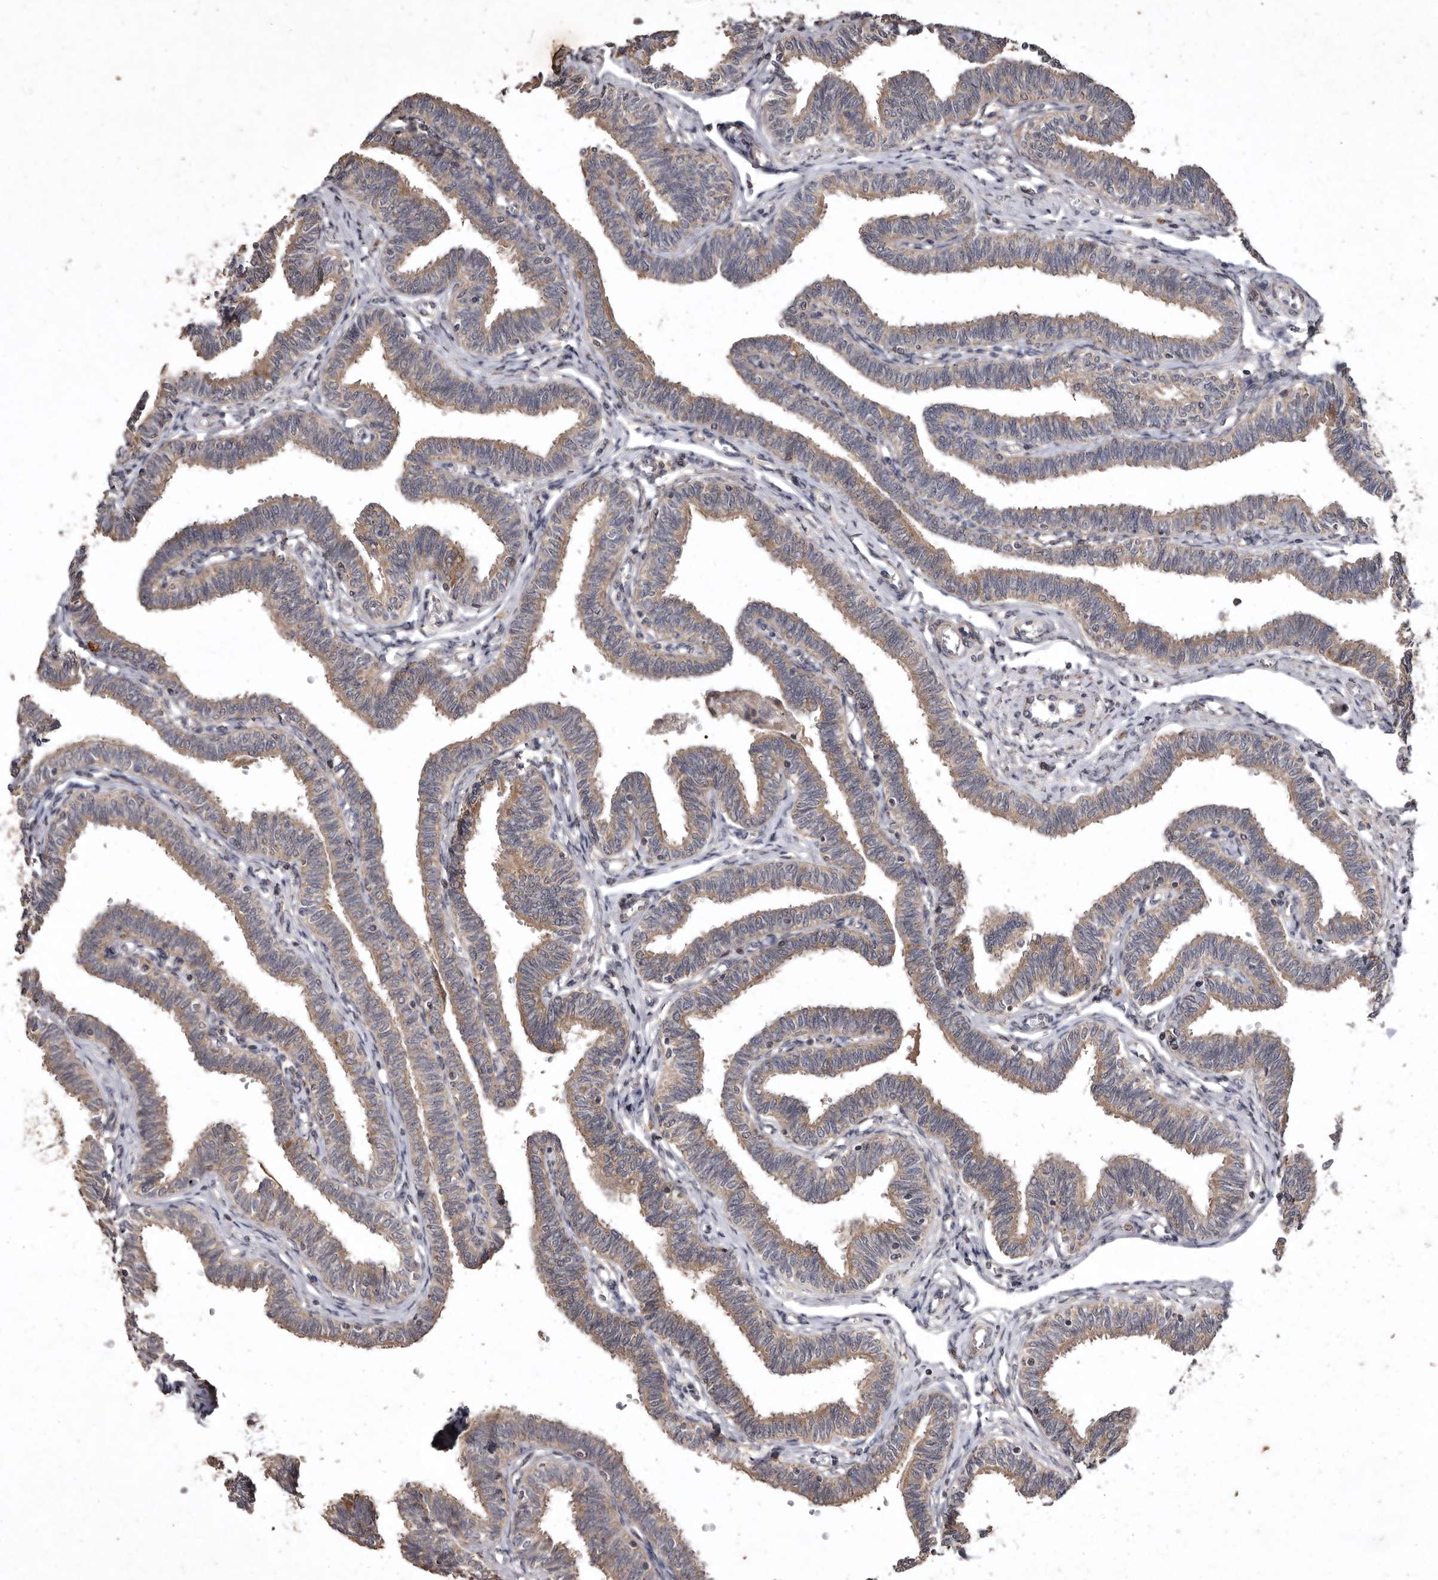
{"staining": {"intensity": "moderate", "quantity": "25%-75%", "location": "cytoplasmic/membranous"}, "tissue": "fallopian tube", "cell_type": "Glandular cells", "image_type": "normal", "snomed": [{"axis": "morphology", "description": "Normal tissue, NOS"}, {"axis": "topography", "description": "Fallopian tube"}, {"axis": "topography", "description": "Ovary"}], "caption": "Immunohistochemical staining of unremarkable fallopian tube exhibits moderate cytoplasmic/membranous protein positivity in approximately 25%-75% of glandular cells.", "gene": "FLAD1", "patient": {"sex": "female", "age": 23}}